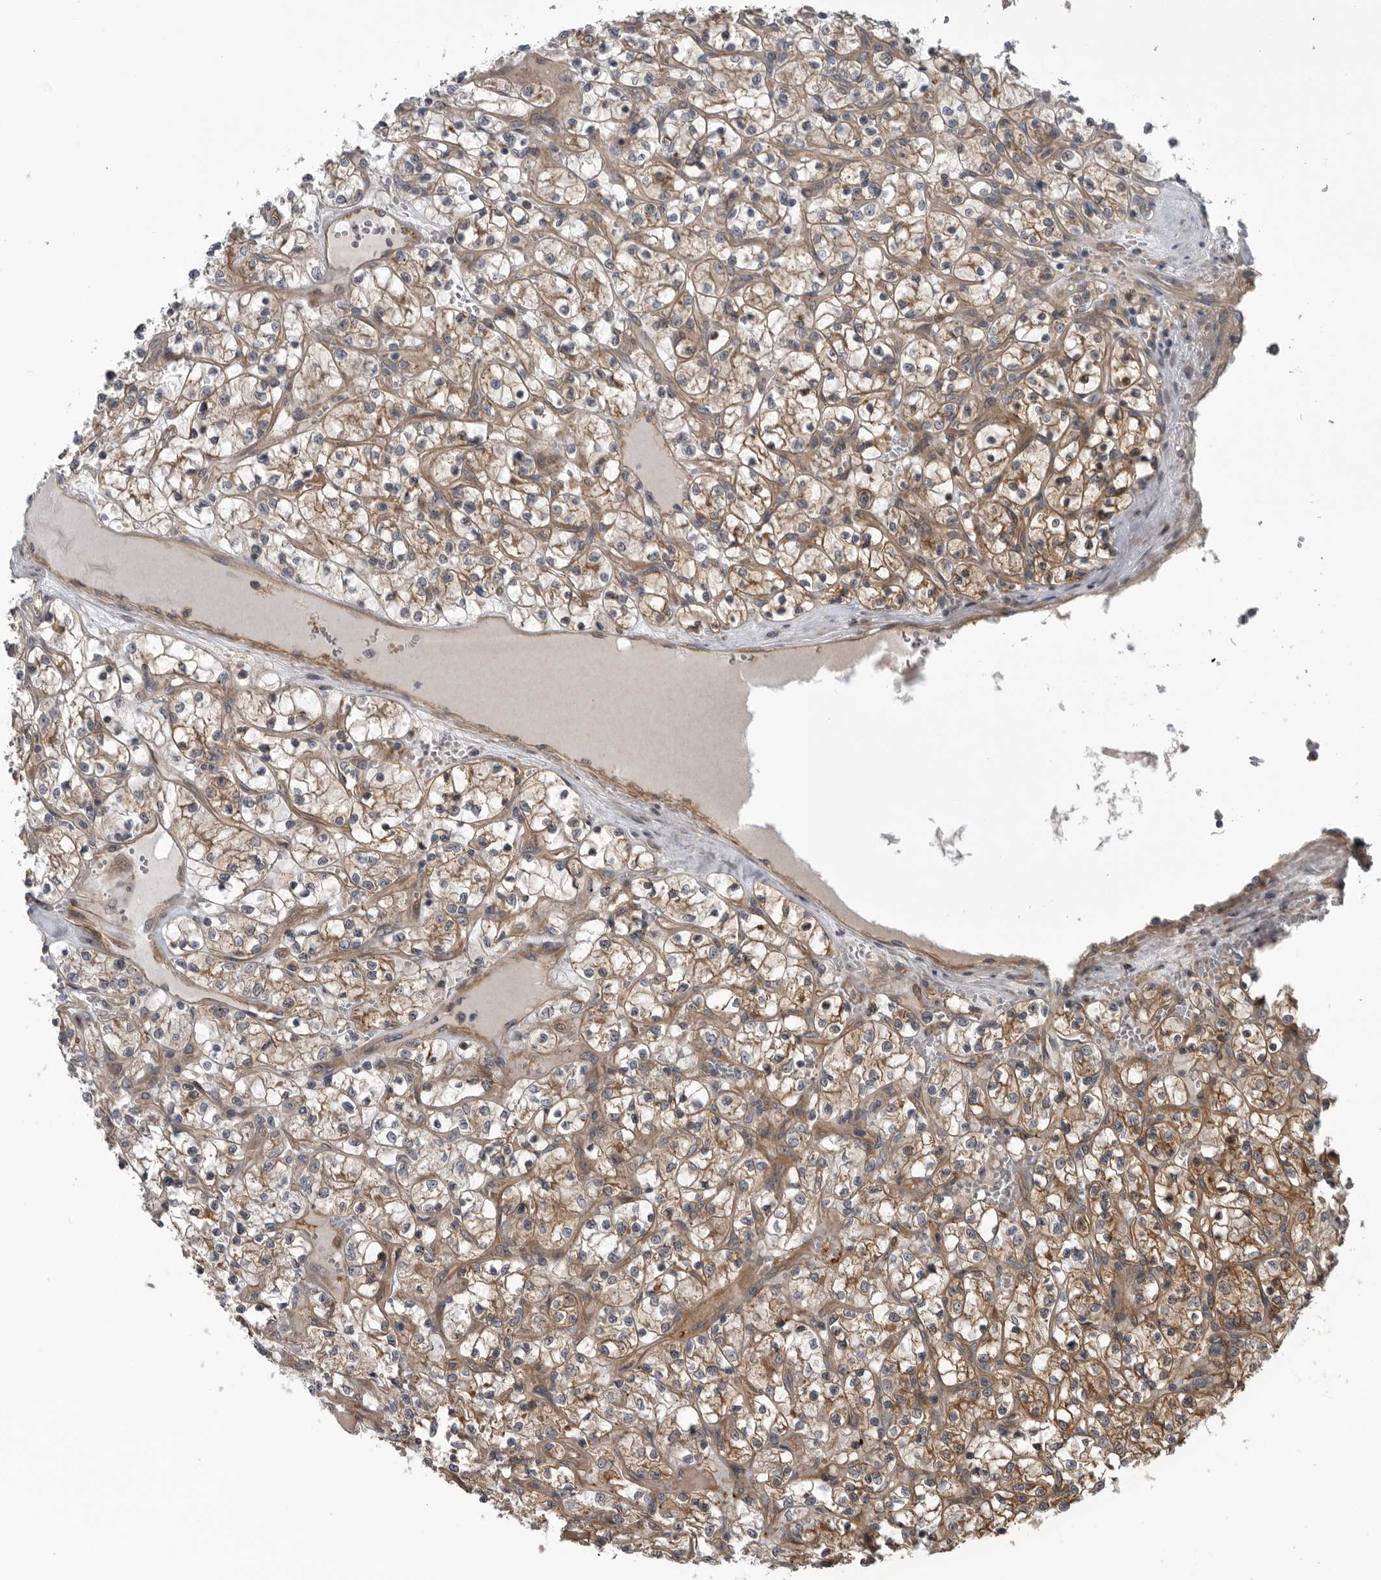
{"staining": {"intensity": "weak", "quantity": ">75%", "location": "cytoplasmic/membranous"}, "tissue": "renal cancer", "cell_type": "Tumor cells", "image_type": "cancer", "snomed": [{"axis": "morphology", "description": "Adenocarcinoma, NOS"}, {"axis": "topography", "description": "Kidney"}], "caption": "Immunohistochemistry micrograph of neoplastic tissue: human renal cancer (adenocarcinoma) stained using IHC reveals low levels of weak protein expression localized specifically in the cytoplasmic/membranous of tumor cells, appearing as a cytoplasmic/membranous brown color.", "gene": "RAB3GAP2", "patient": {"sex": "female", "age": 69}}